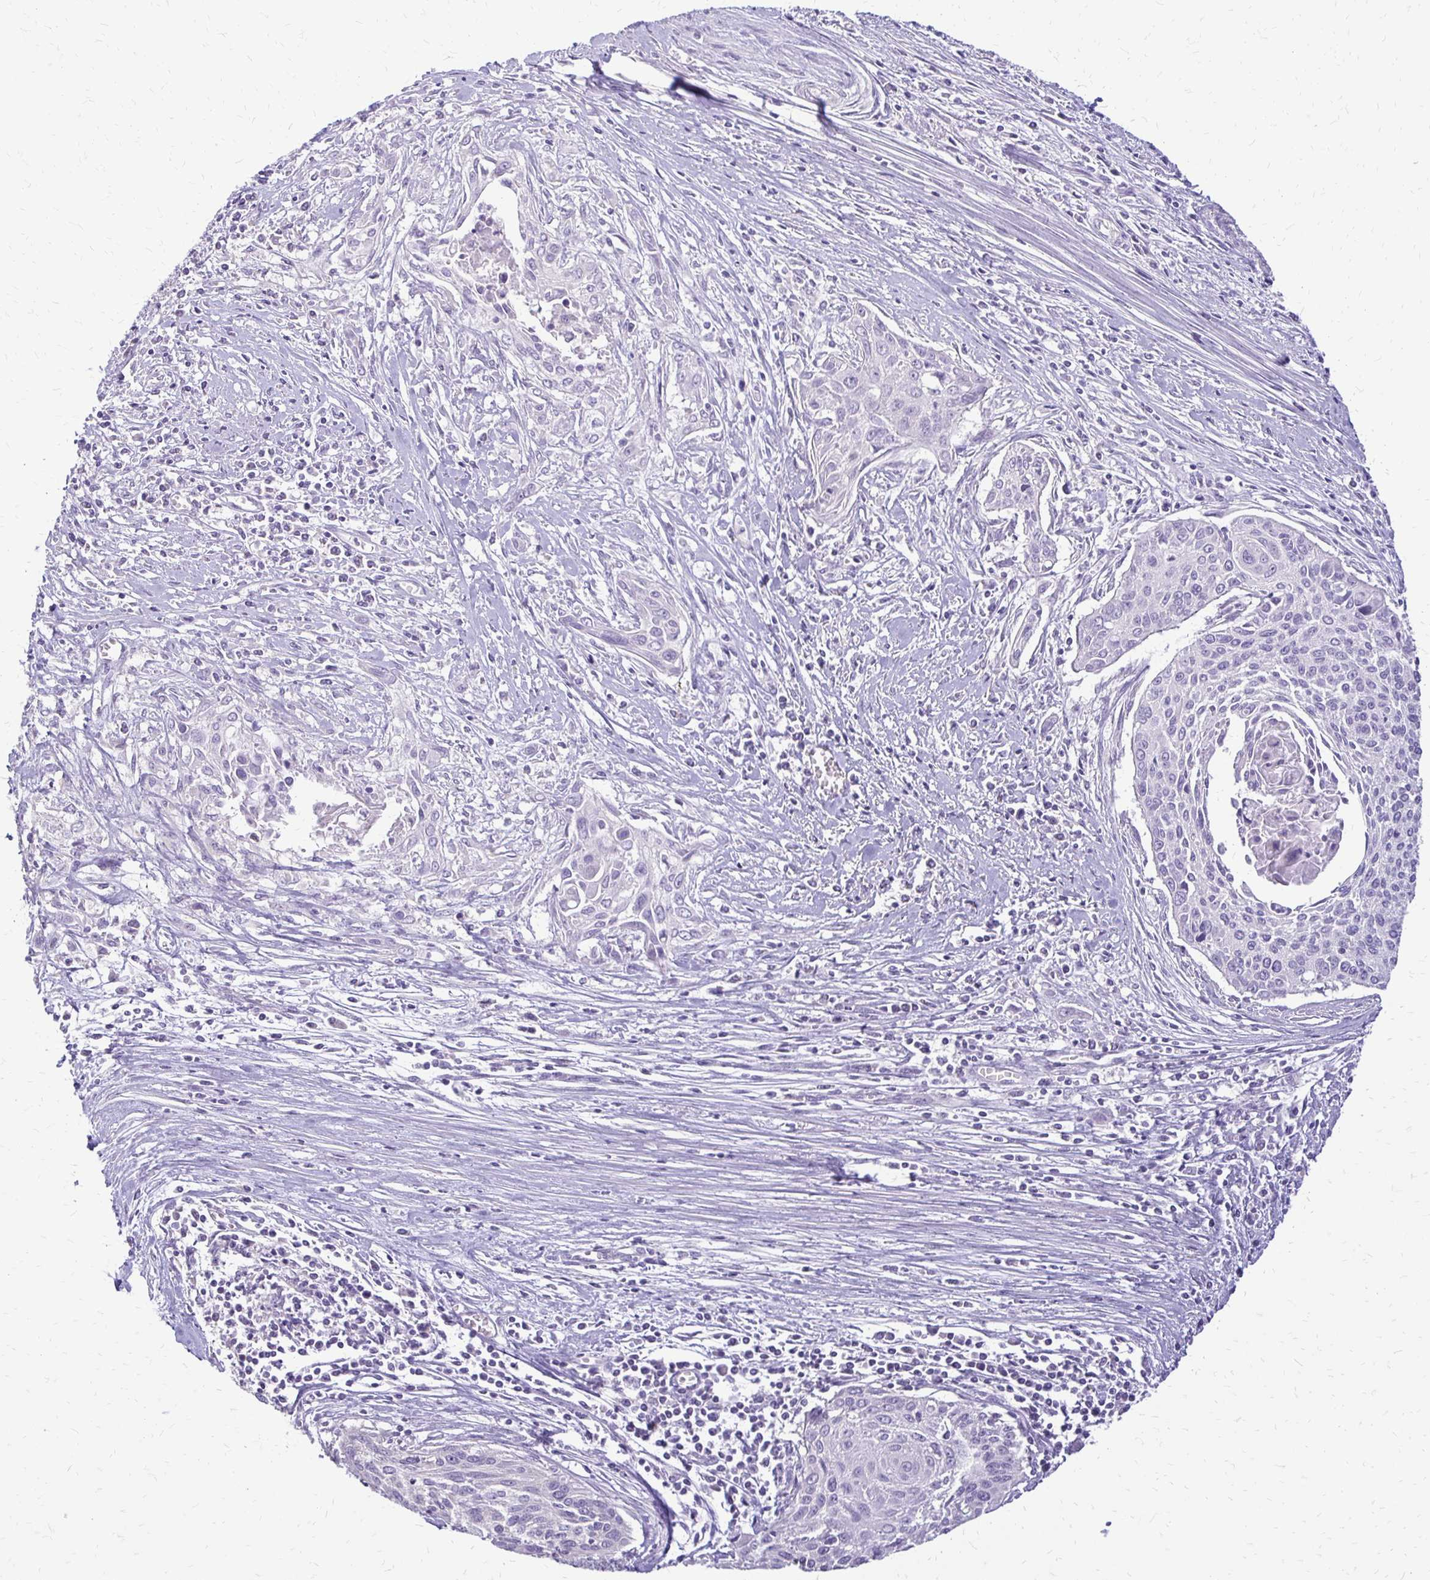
{"staining": {"intensity": "negative", "quantity": "none", "location": "none"}, "tissue": "cervical cancer", "cell_type": "Tumor cells", "image_type": "cancer", "snomed": [{"axis": "morphology", "description": "Squamous cell carcinoma, NOS"}, {"axis": "topography", "description": "Cervix"}], "caption": "Immunohistochemistry histopathology image of neoplastic tissue: cervical squamous cell carcinoma stained with DAB (3,3'-diaminobenzidine) demonstrates no significant protein staining in tumor cells.", "gene": "ALPG", "patient": {"sex": "female", "age": 55}}